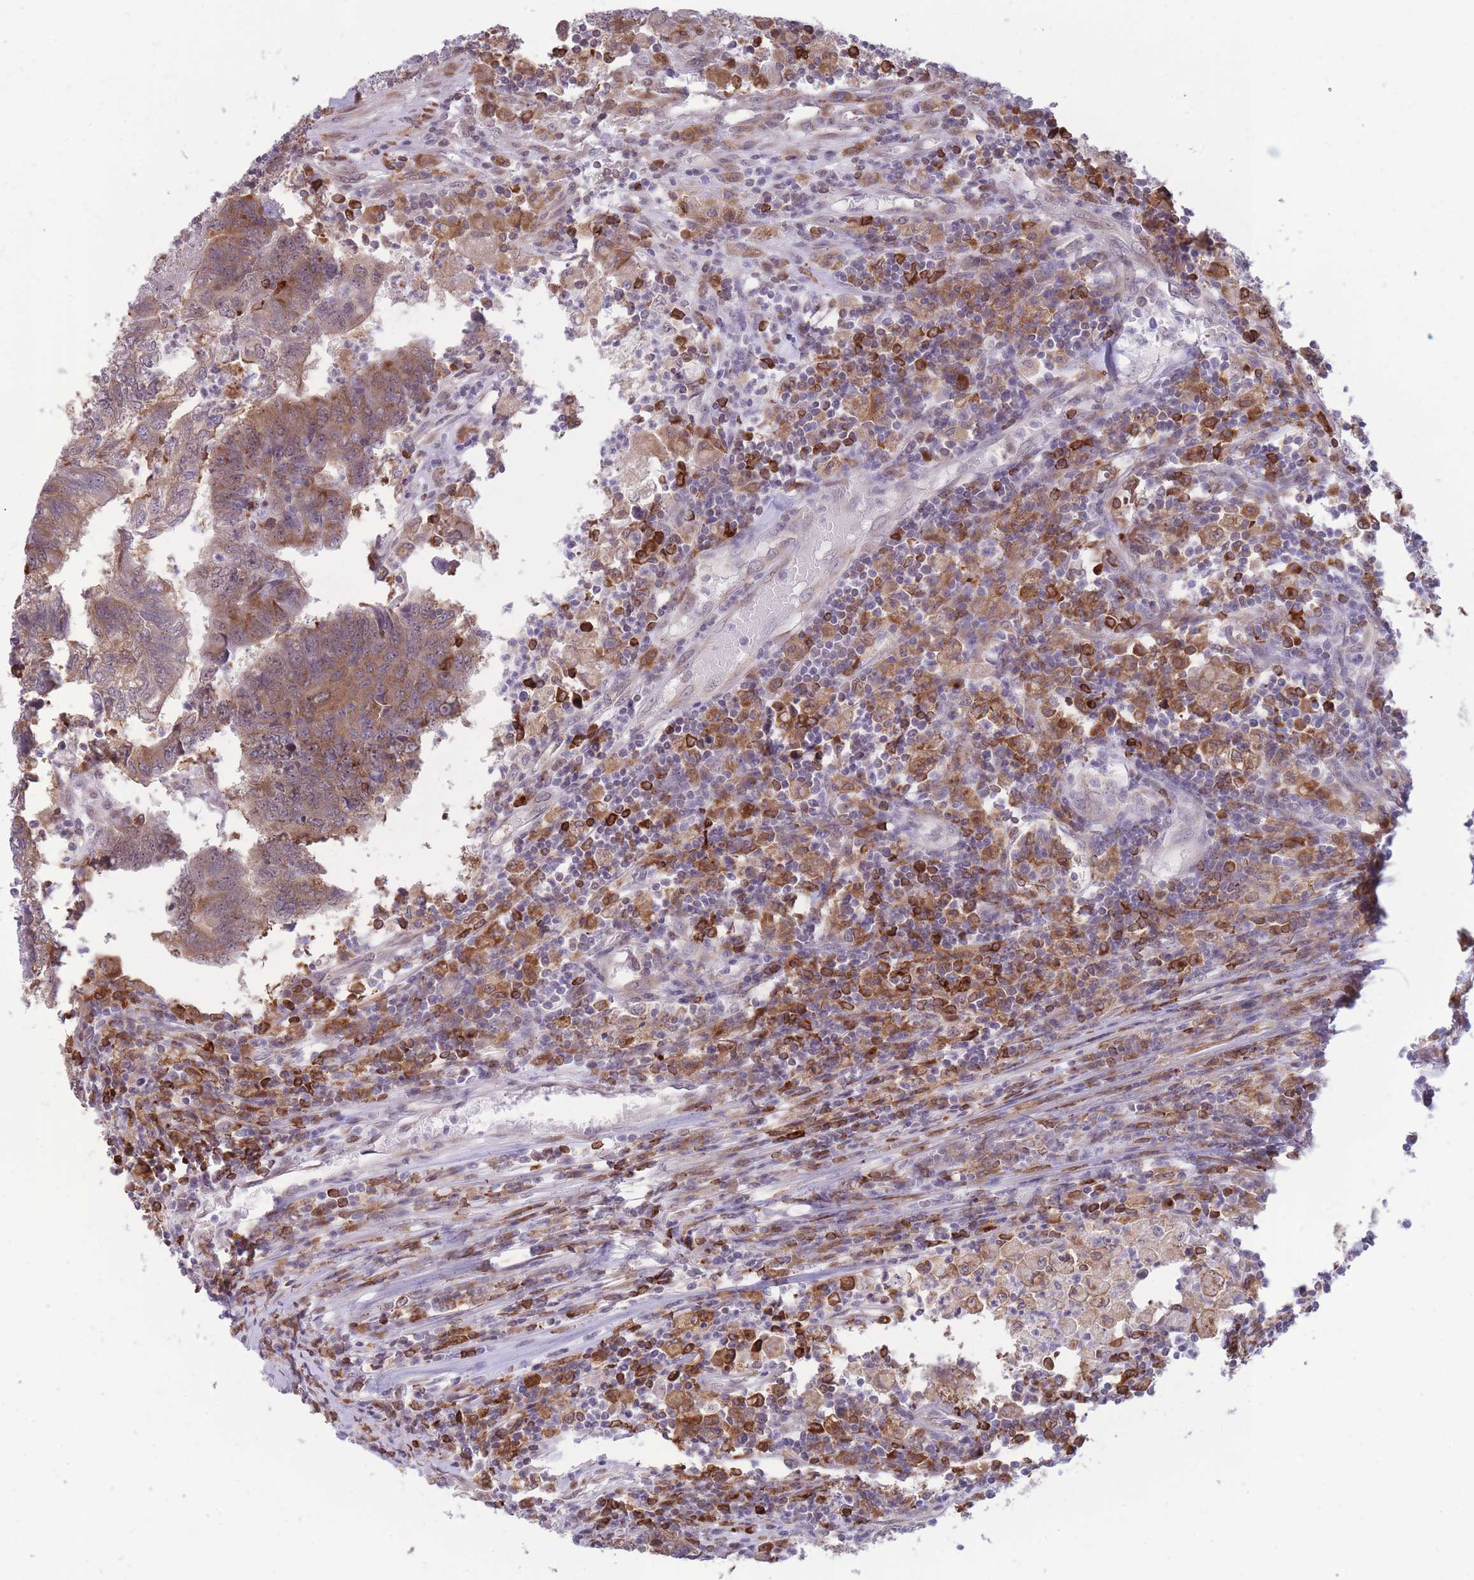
{"staining": {"intensity": "moderate", "quantity": "<25%", "location": "cytoplasmic/membranous"}, "tissue": "colorectal cancer", "cell_type": "Tumor cells", "image_type": "cancer", "snomed": [{"axis": "morphology", "description": "Adenocarcinoma, NOS"}, {"axis": "topography", "description": "Colon"}], "caption": "Immunohistochemistry (IHC) of colorectal cancer exhibits low levels of moderate cytoplasmic/membranous staining in about <25% of tumor cells.", "gene": "TMEM121", "patient": {"sex": "female", "age": 48}}